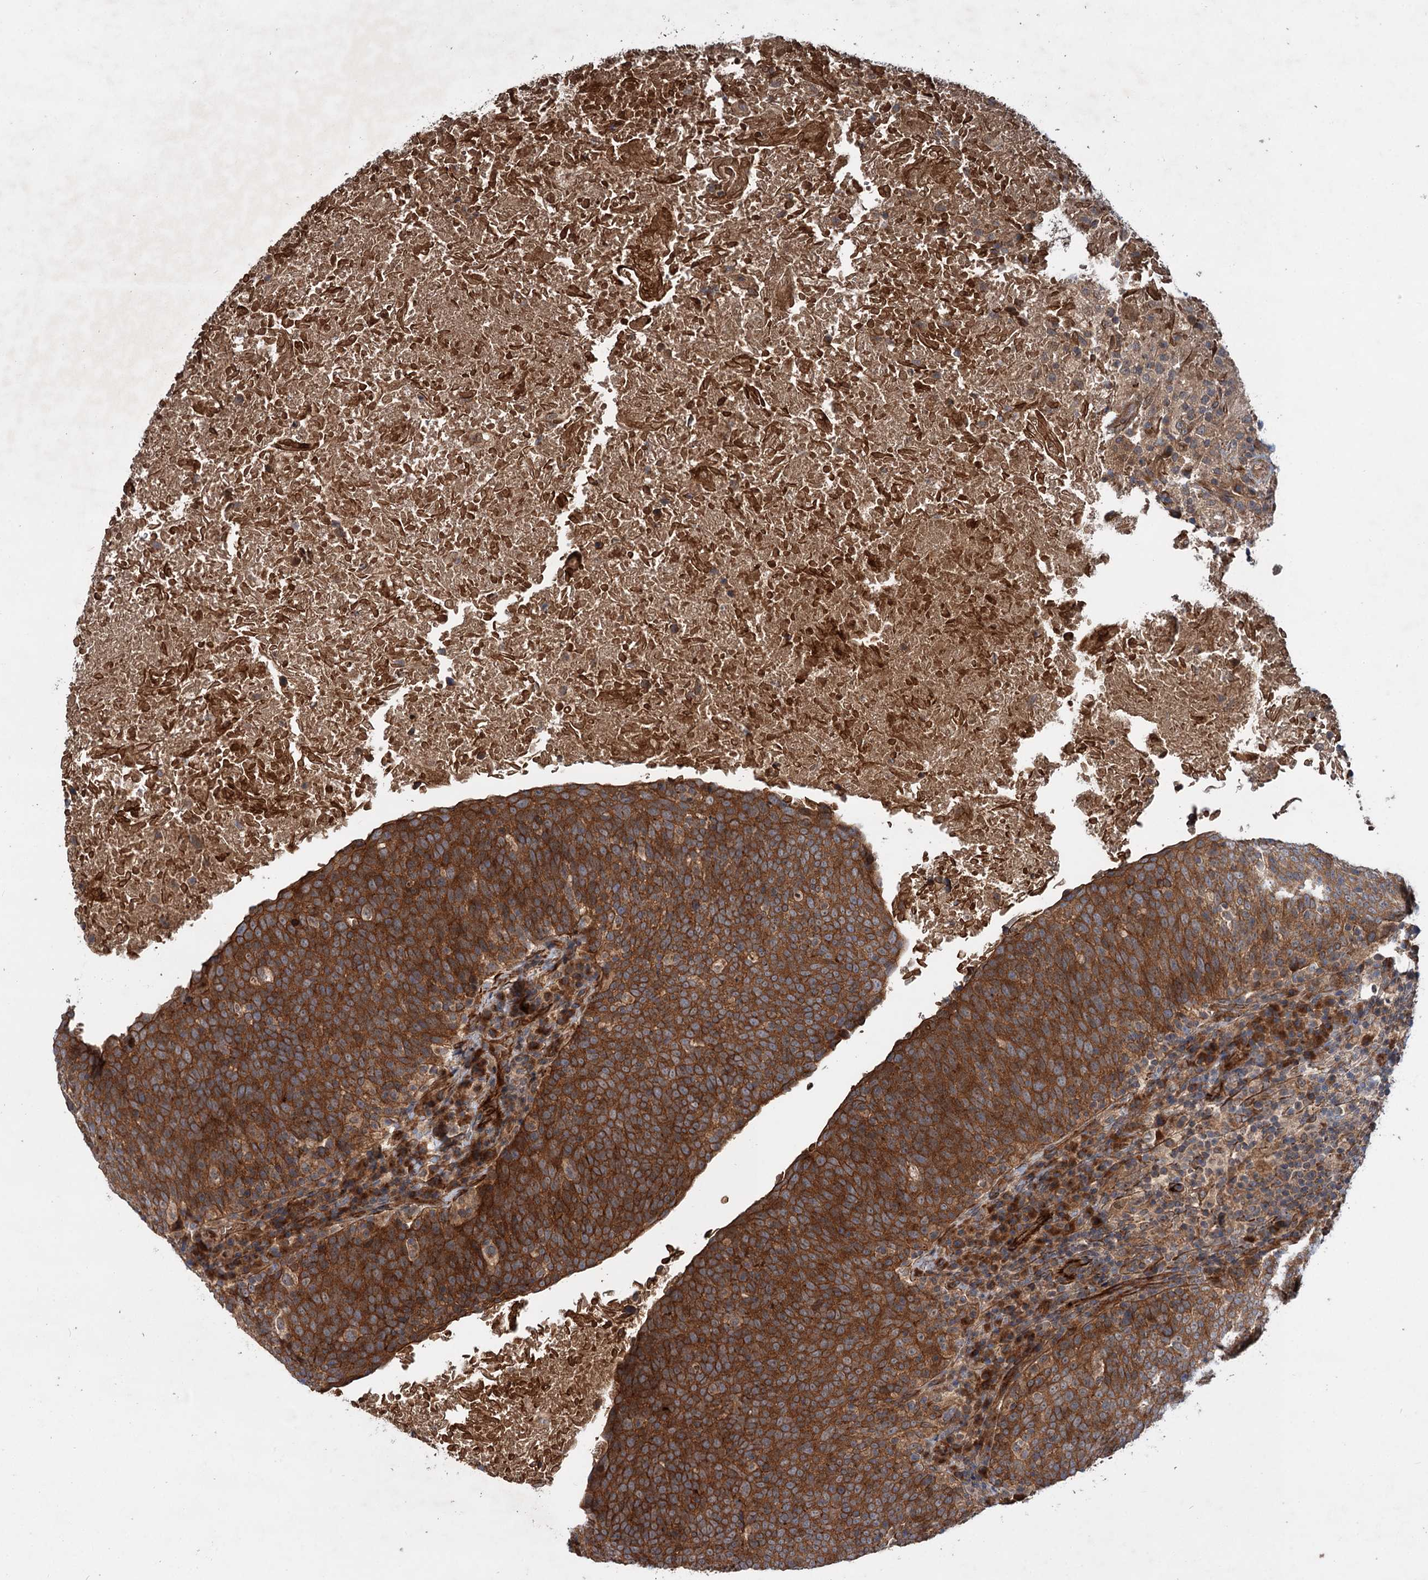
{"staining": {"intensity": "strong", "quantity": ">75%", "location": "cytoplasmic/membranous"}, "tissue": "head and neck cancer", "cell_type": "Tumor cells", "image_type": "cancer", "snomed": [{"axis": "morphology", "description": "Squamous cell carcinoma, NOS"}, {"axis": "morphology", "description": "Squamous cell carcinoma, metastatic, NOS"}, {"axis": "topography", "description": "Lymph node"}, {"axis": "topography", "description": "Head-Neck"}], "caption": "This image exhibits immunohistochemistry (IHC) staining of human metastatic squamous cell carcinoma (head and neck), with high strong cytoplasmic/membranous expression in about >75% of tumor cells.", "gene": "ADGRG4", "patient": {"sex": "male", "age": 62}}